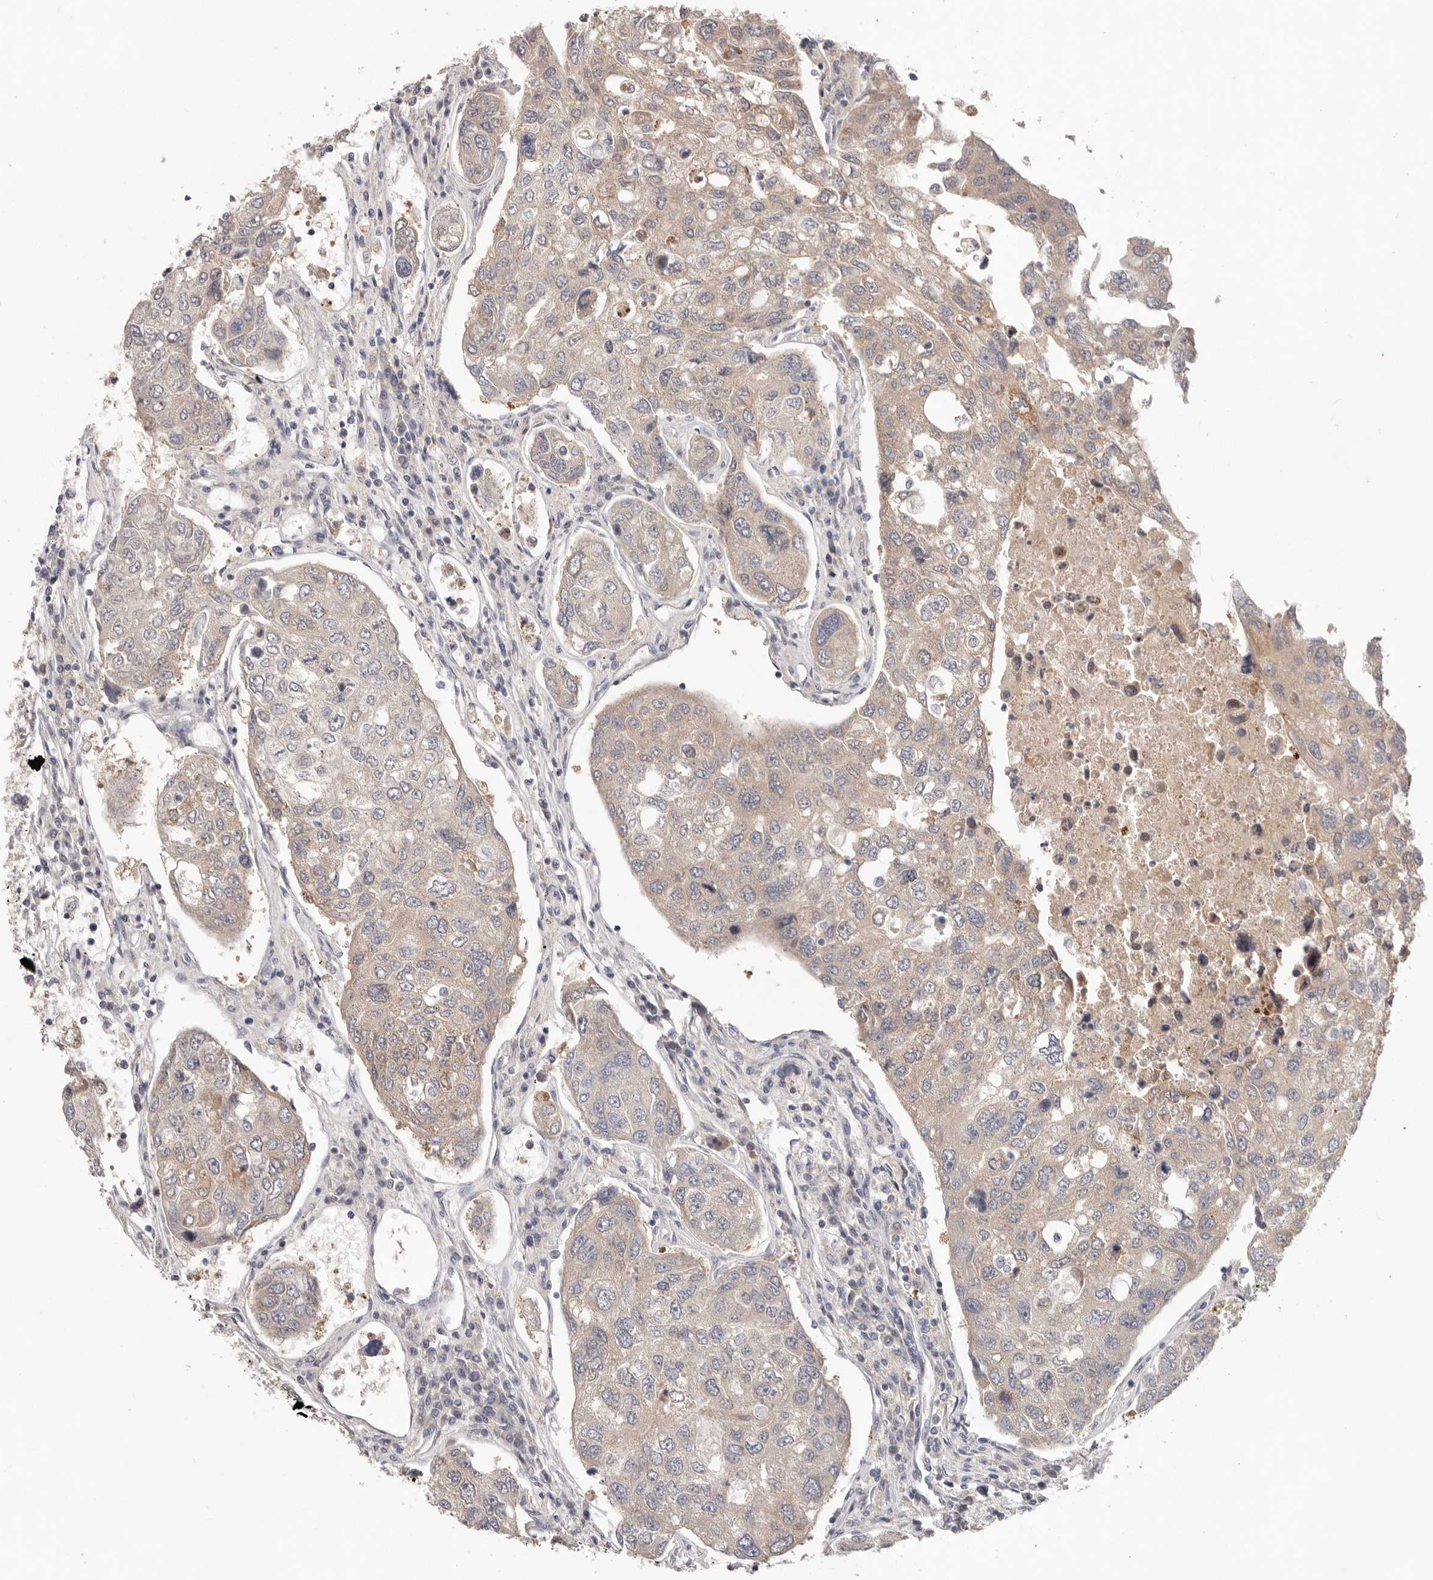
{"staining": {"intensity": "weak", "quantity": "25%-75%", "location": "cytoplasmic/membranous"}, "tissue": "urothelial cancer", "cell_type": "Tumor cells", "image_type": "cancer", "snomed": [{"axis": "morphology", "description": "Urothelial carcinoma, High grade"}, {"axis": "topography", "description": "Lymph node"}, {"axis": "topography", "description": "Urinary bladder"}], "caption": "High-magnification brightfield microscopy of urothelial carcinoma (high-grade) stained with DAB (brown) and counterstained with hematoxylin (blue). tumor cells exhibit weak cytoplasmic/membranous staining is present in approximately25%-75% of cells. Using DAB (3,3'-diaminobenzidine) (brown) and hematoxylin (blue) stains, captured at high magnification using brightfield microscopy.", "gene": "WDR77", "patient": {"sex": "male", "age": 51}}